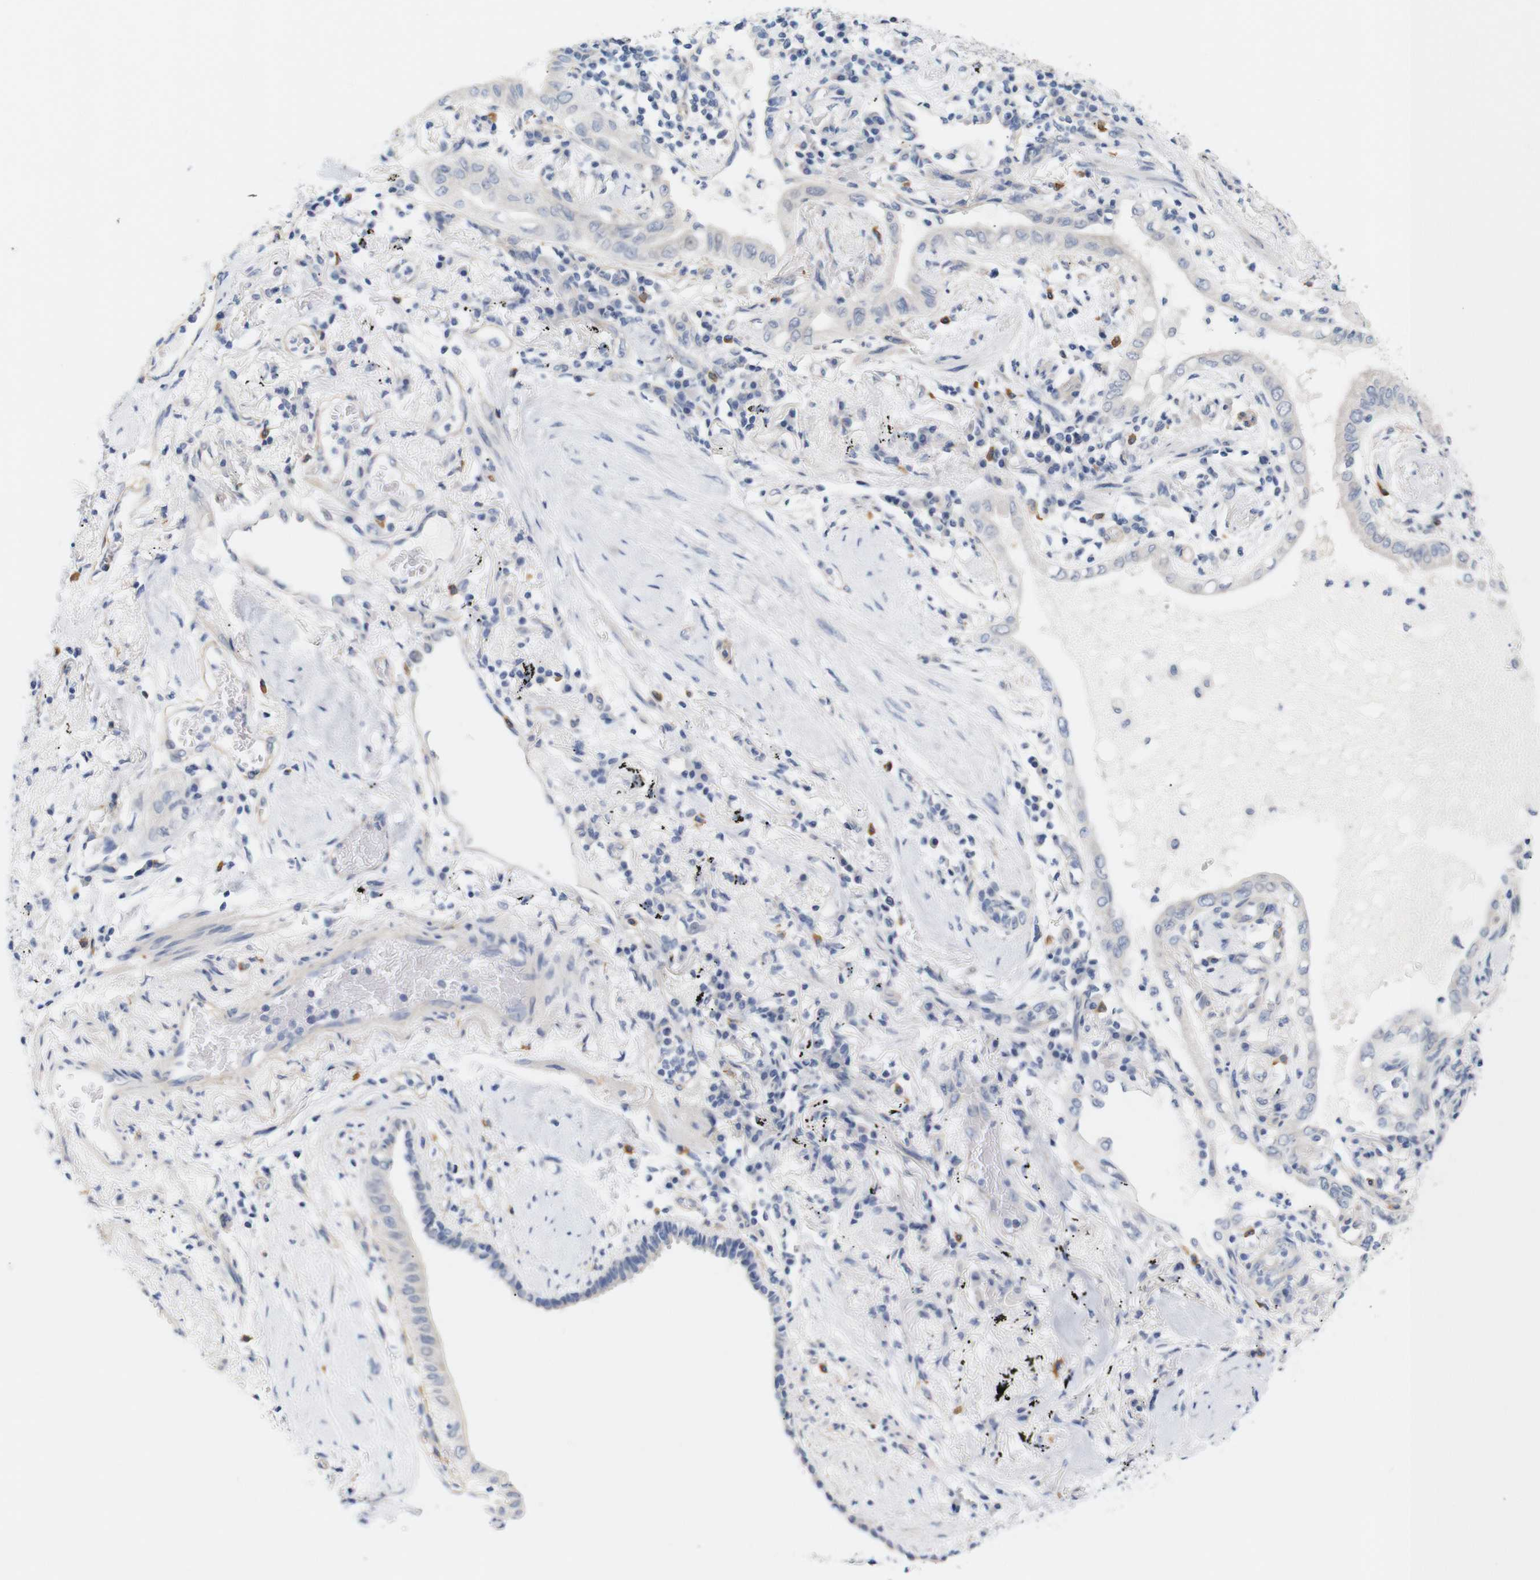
{"staining": {"intensity": "negative", "quantity": "none", "location": "none"}, "tissue": "lung cancer", "cell_type": "Tumor cells", "image_type": "cancer", "snomed": [{"axis": "morphology", "description": "Adenocarcinoma, NOS"}, {"axis": "topography", "description": "Lung"}], "caption": "IHC image of neoplastic tissue: human lung adenocarcinoma stained with DAB (3,3'-diaminobenzidine) exhibits no significant protein positivity in tumor cells.", "gene": "STMN3", "patient": {"sex": "female", "age": 70}}